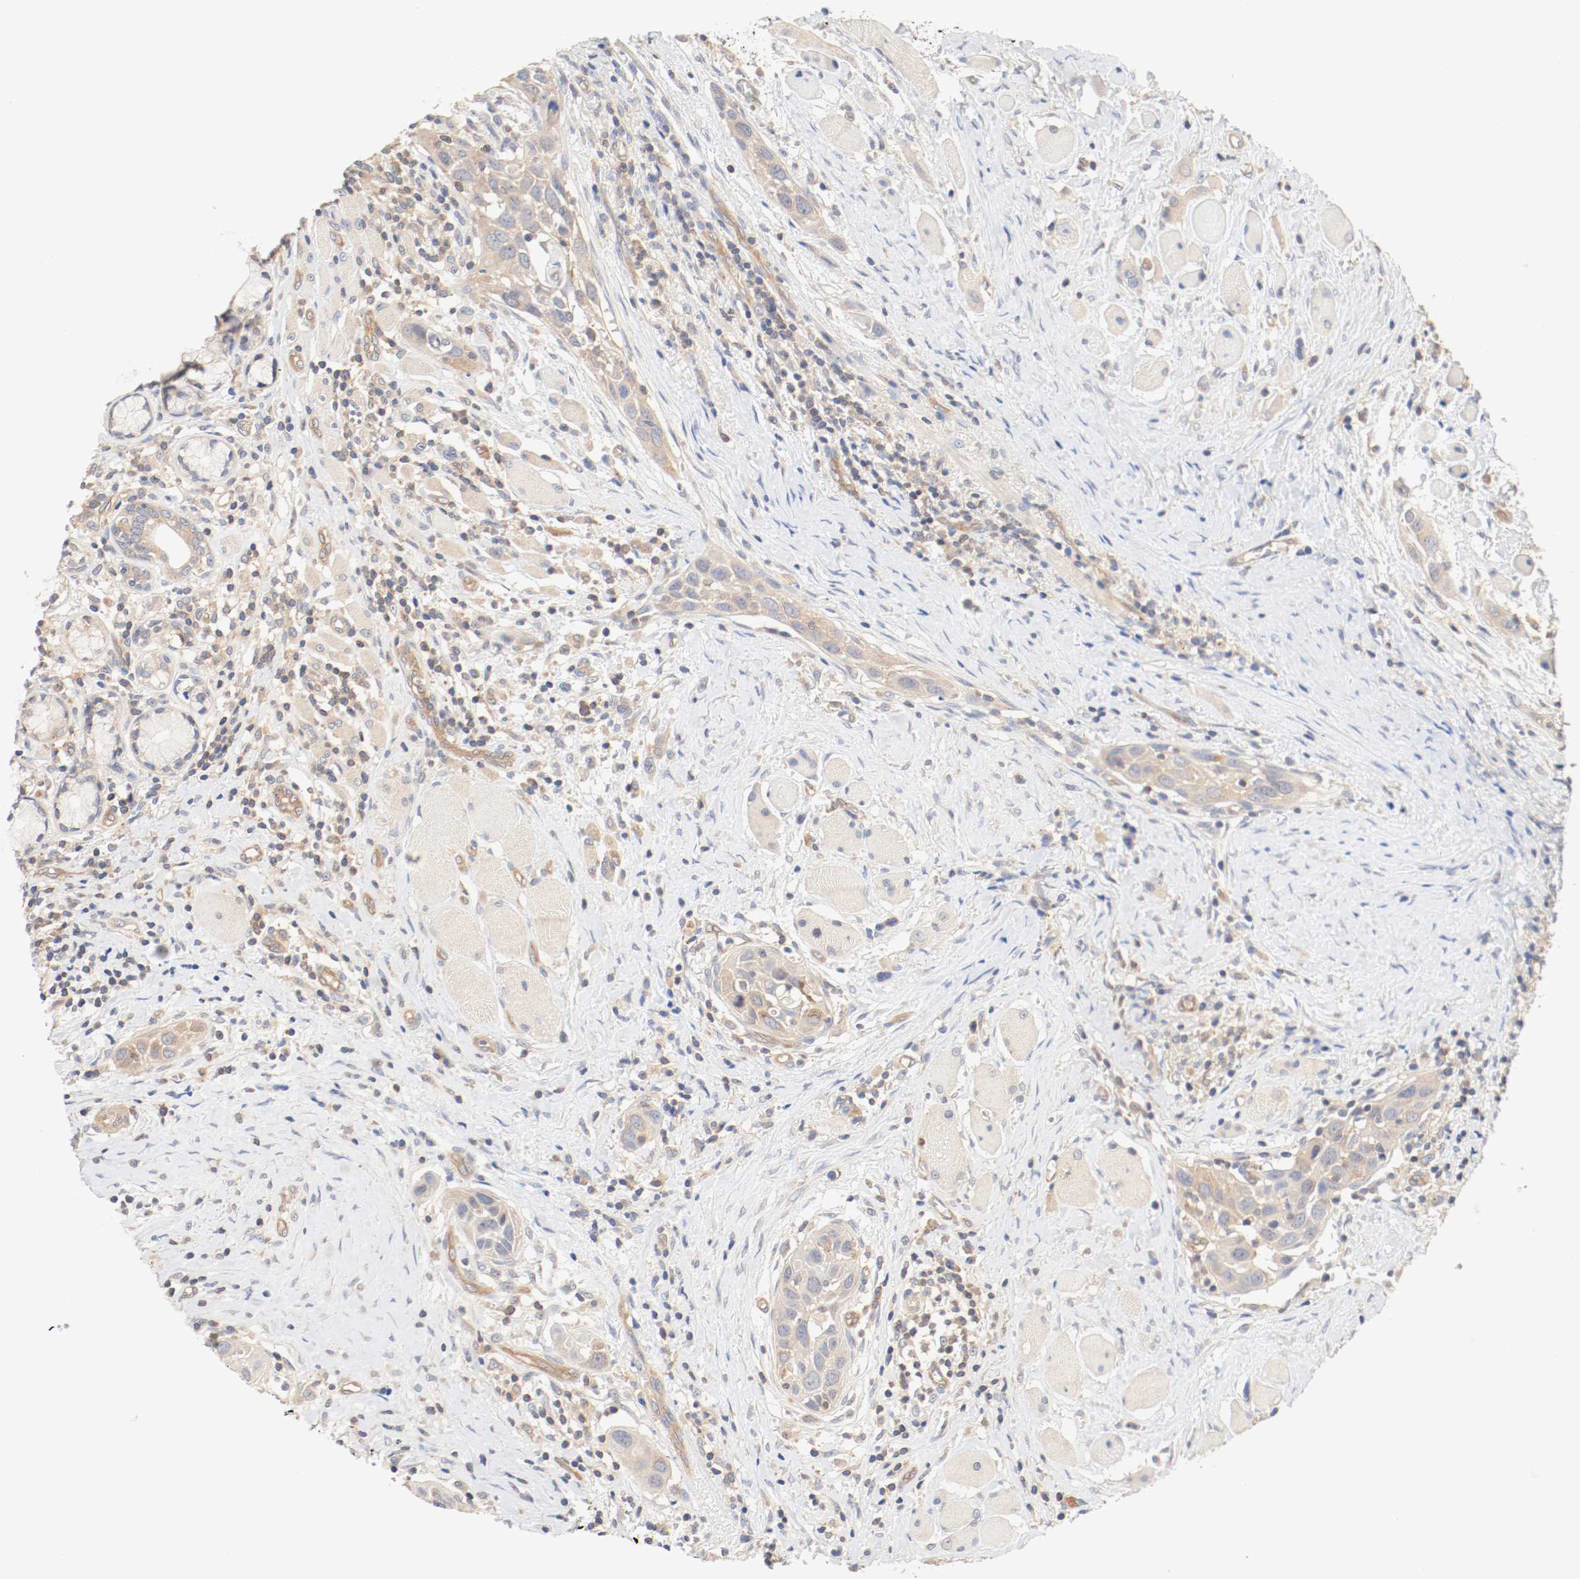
{"staining": {"intensity": "moderate", "quantity": ">75%", "location": "cytoplasmic/membranous"}, "tissue": "head and neck cancer", "cell_type": "Tumor cells", "image_type": "cancer", "snomed": [{"axis": "morphology", "description": "Squamous cell carcinoma, NOS"}, {"axis": "topography", "description": "Oral tissue"}, {"axis": "topography", "description": "Head-Neck"}], "caption": "A high-resolution histopathology image shows IHC staining of squamous cell carcinoma (head and neck), which displays moderate cytoplasmic/membranous expression in about >75% of tumor cells.", "gene": "GIT1", "patient": {"sex": "female", "age": 50}}